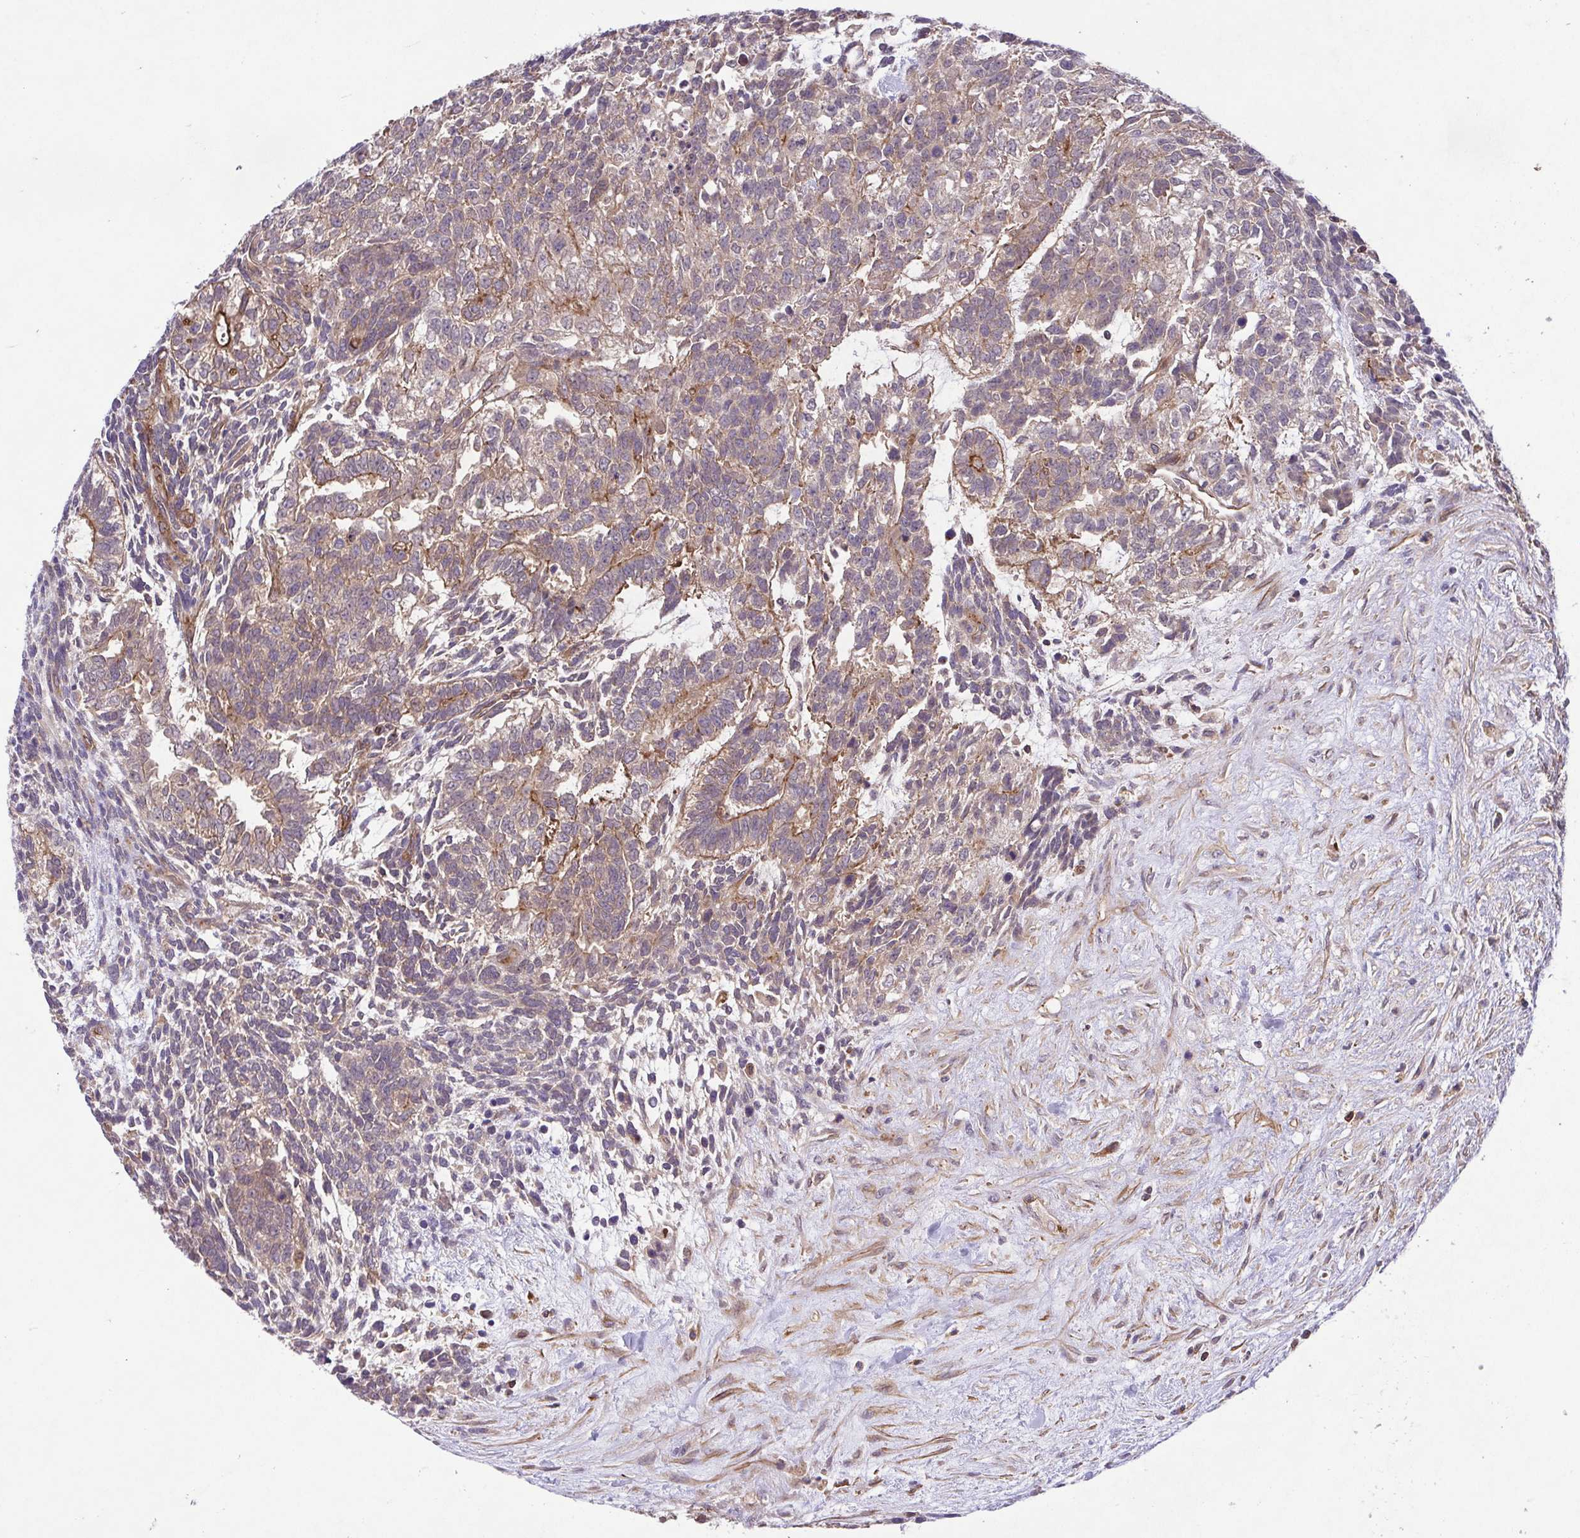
{"staining": {"intensity": "moderate", "quantity": "<25%", "location": "cytoplasmic/membranous"}, "tissue": "testis cancer", "cell_type": "Tumor cells", "image_type": "cancer", "snomed": [{"axis": "morphology", "description": "Carcinoma, Embryonal, NOS"}, {"axis": "topography", "description": "Testis"}], "caption": "Testis cancer tissue demonstrates moderate cytoplasmic/membranous positivity in approximately <25% of tumor cells The protein of interest is stained brown, and the nuclei are stained in blue (DAB IHC with brightfield microscopy, high magnification).", "gene": "IDE", "patient": {"sex": "male", "age": 23}}